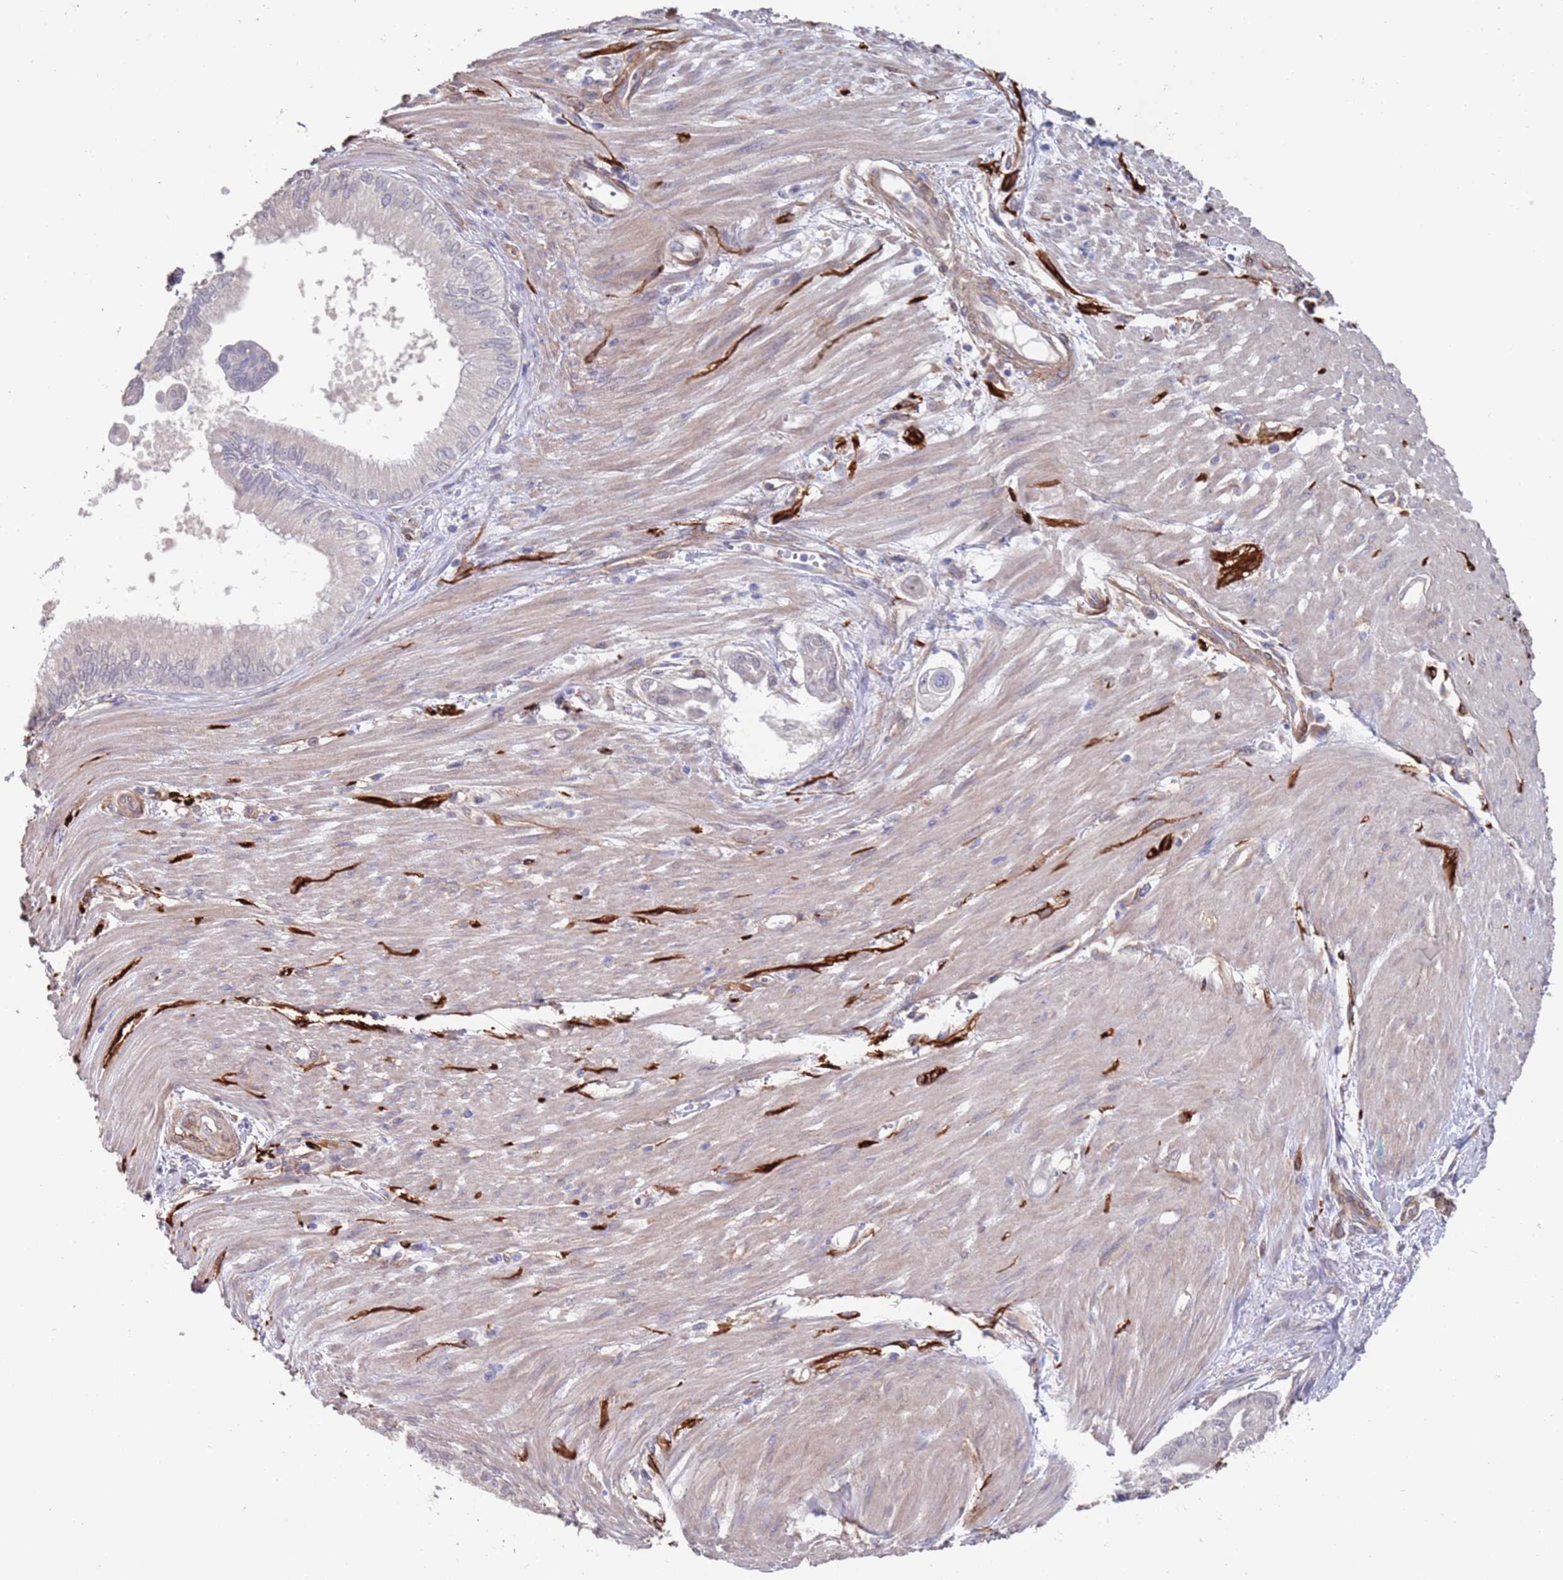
{"staining": {"intensity": "negative", "quantity": "none", "location": "none"}, "tissue": "pancreatic cancer", "cell_type": "Tumor cells", "image_type": "cancer", "snomed": [{"axis": "morphology", "description": "Adenocarcinoma, NOS"}, {"axis": "topography", "description": "Pancreas"}], "caption": "Tumor cells are negative for protein expression in human pancreatic cancer (adenocarcinoma). (DAB immunohistochemistry visualized using brightfield microscopy, high magnification).", "gene": "ANK2", "patient": {"sex": "male", "age": 71}}